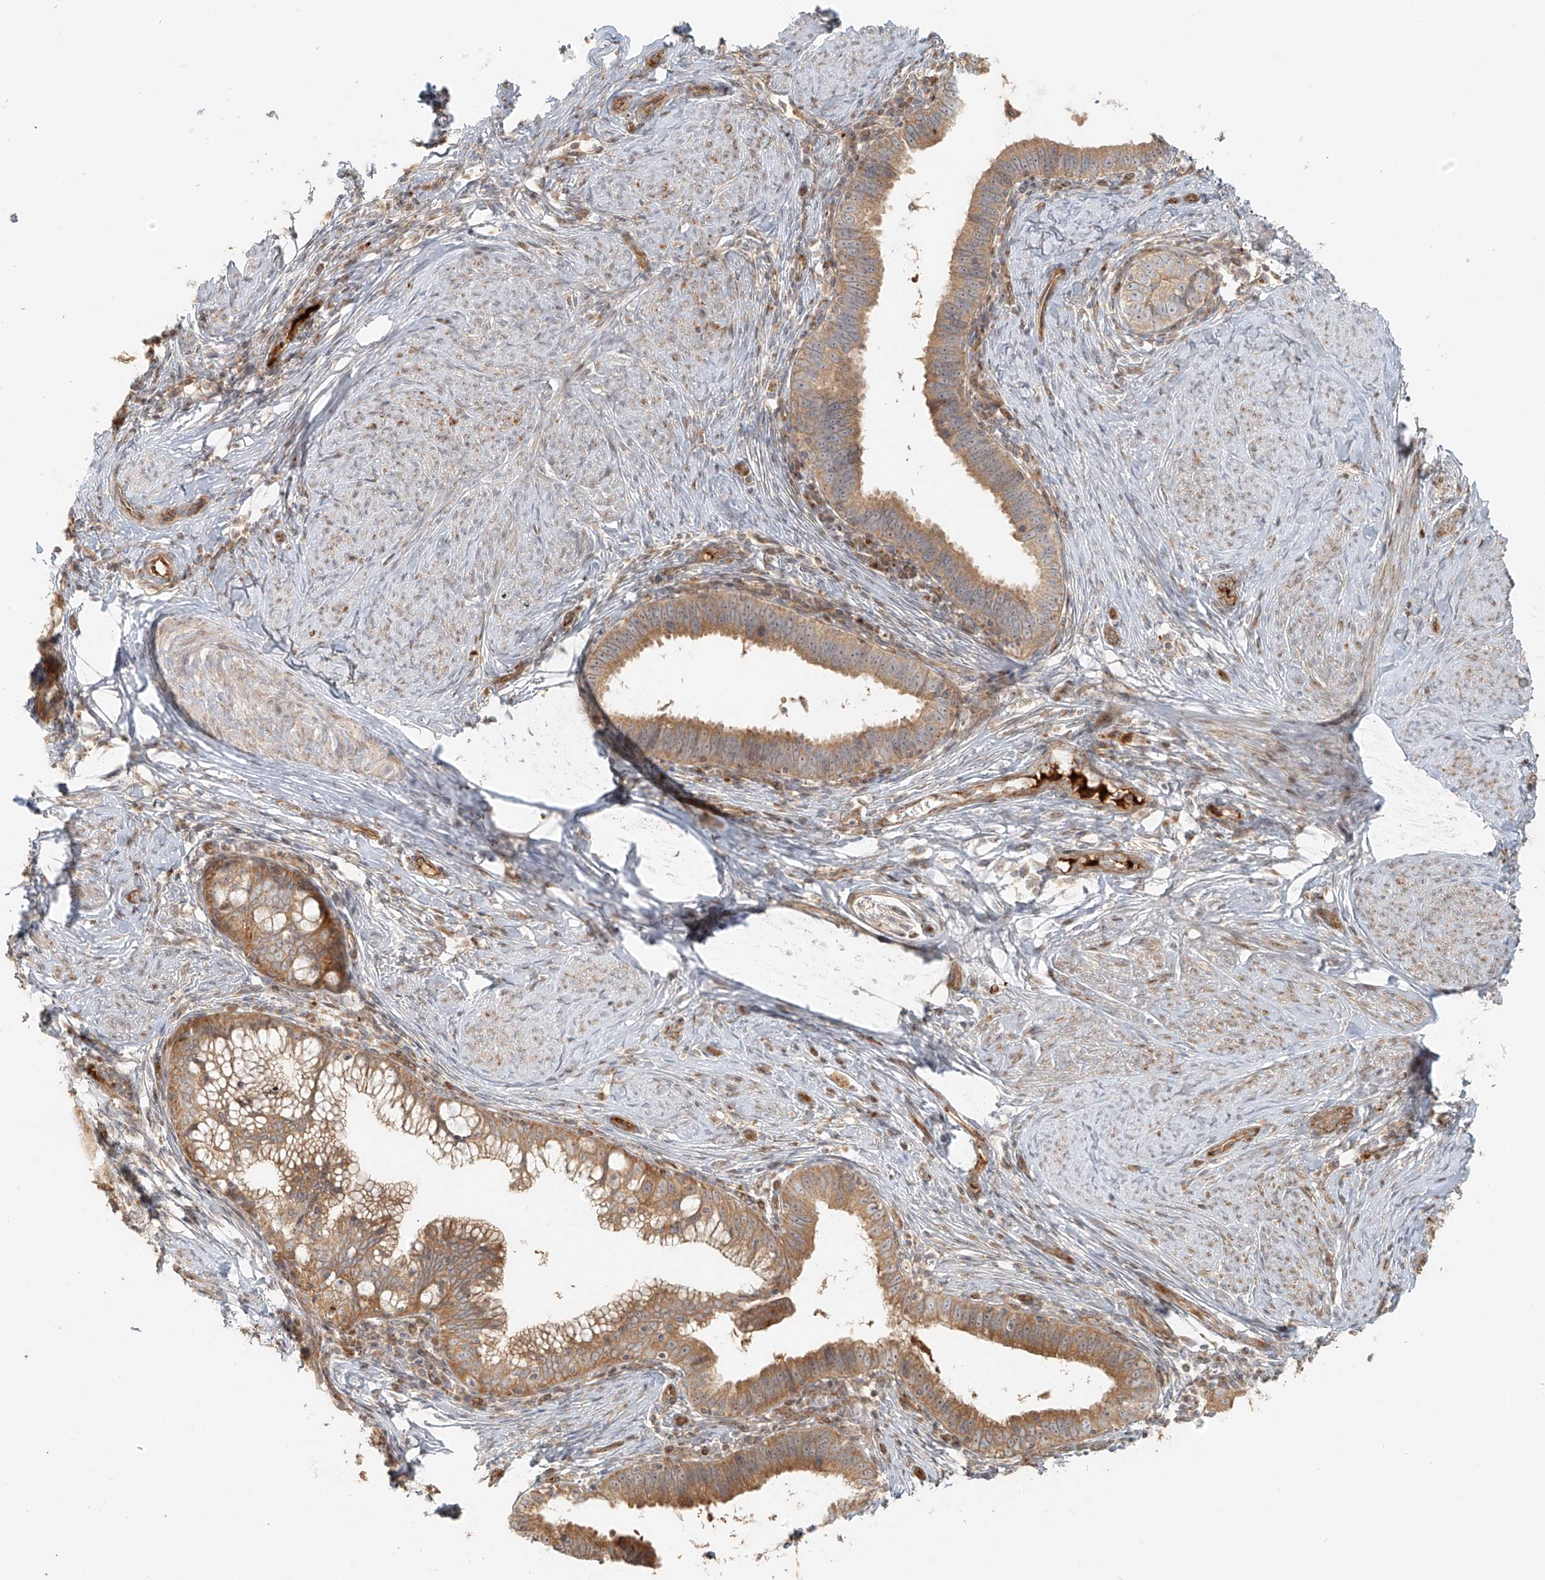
{"staining": {"intensity": "moderate", "quantity": ">75%", "location": "cytoplasmic/membranous"}, "tissue": "cervical cancer", "cell_type": "Tumor cells", "image_type": "cancer", "snomed": [{"axis": "morphology", "description": "Adenocarcinoma, NOS"}, {"axis": "topography", "description": "Cervix"}], "caption": "Immunohistochemical staining of human adenocarcinoma (cervical) displays medium levels of moderate cytoplasmic/membranous protein expression in about >75% of tumor cells.", "gene": "MIPEP", "patient": {"sex": "female", "age": 36}}